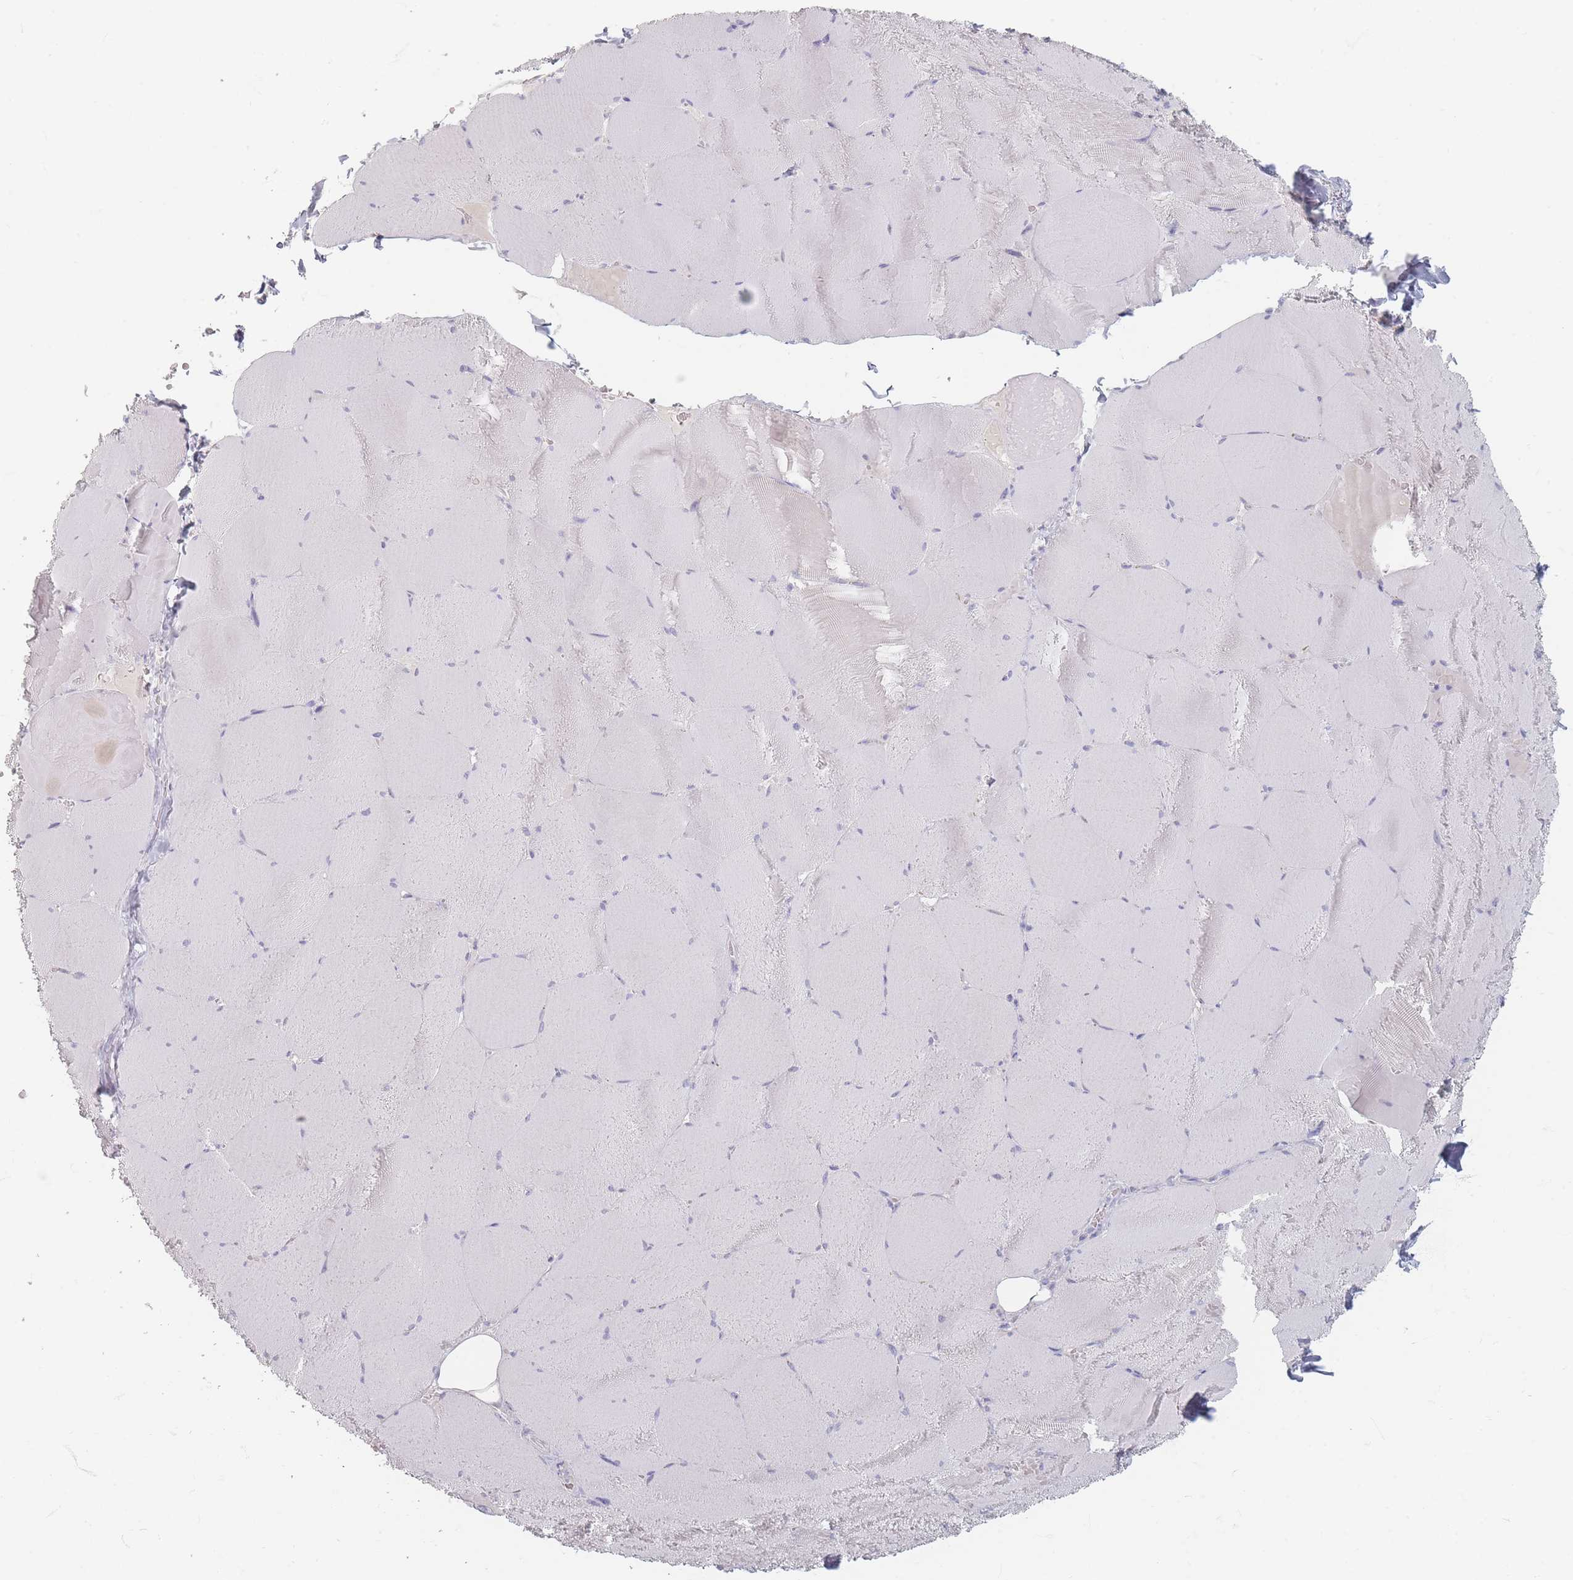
{"staining": {"intensity": "weak", "quantity": "<25%", "location": "cytoplasmic/membranous"}, "tissue": "skeletal muscle", "cell_type": "Myocytes", "image_type": "normal", "snomed": [{"axis": "morphology", "description": "Normal tissue, NOS"}, {"axis": "topography", "description": "Skeletal muscle"}, {"axis": "topography", "description": "Head-Neck"}], "caption": "The immunohistochemistry micrograph has no significant expression in myocytes of skeletal muscle. (DAB (3,3'-diaminobenzidine) IHC, high magnification).", "gene": "HELZ2", "patient": {"sex": "male", "age": 66}}